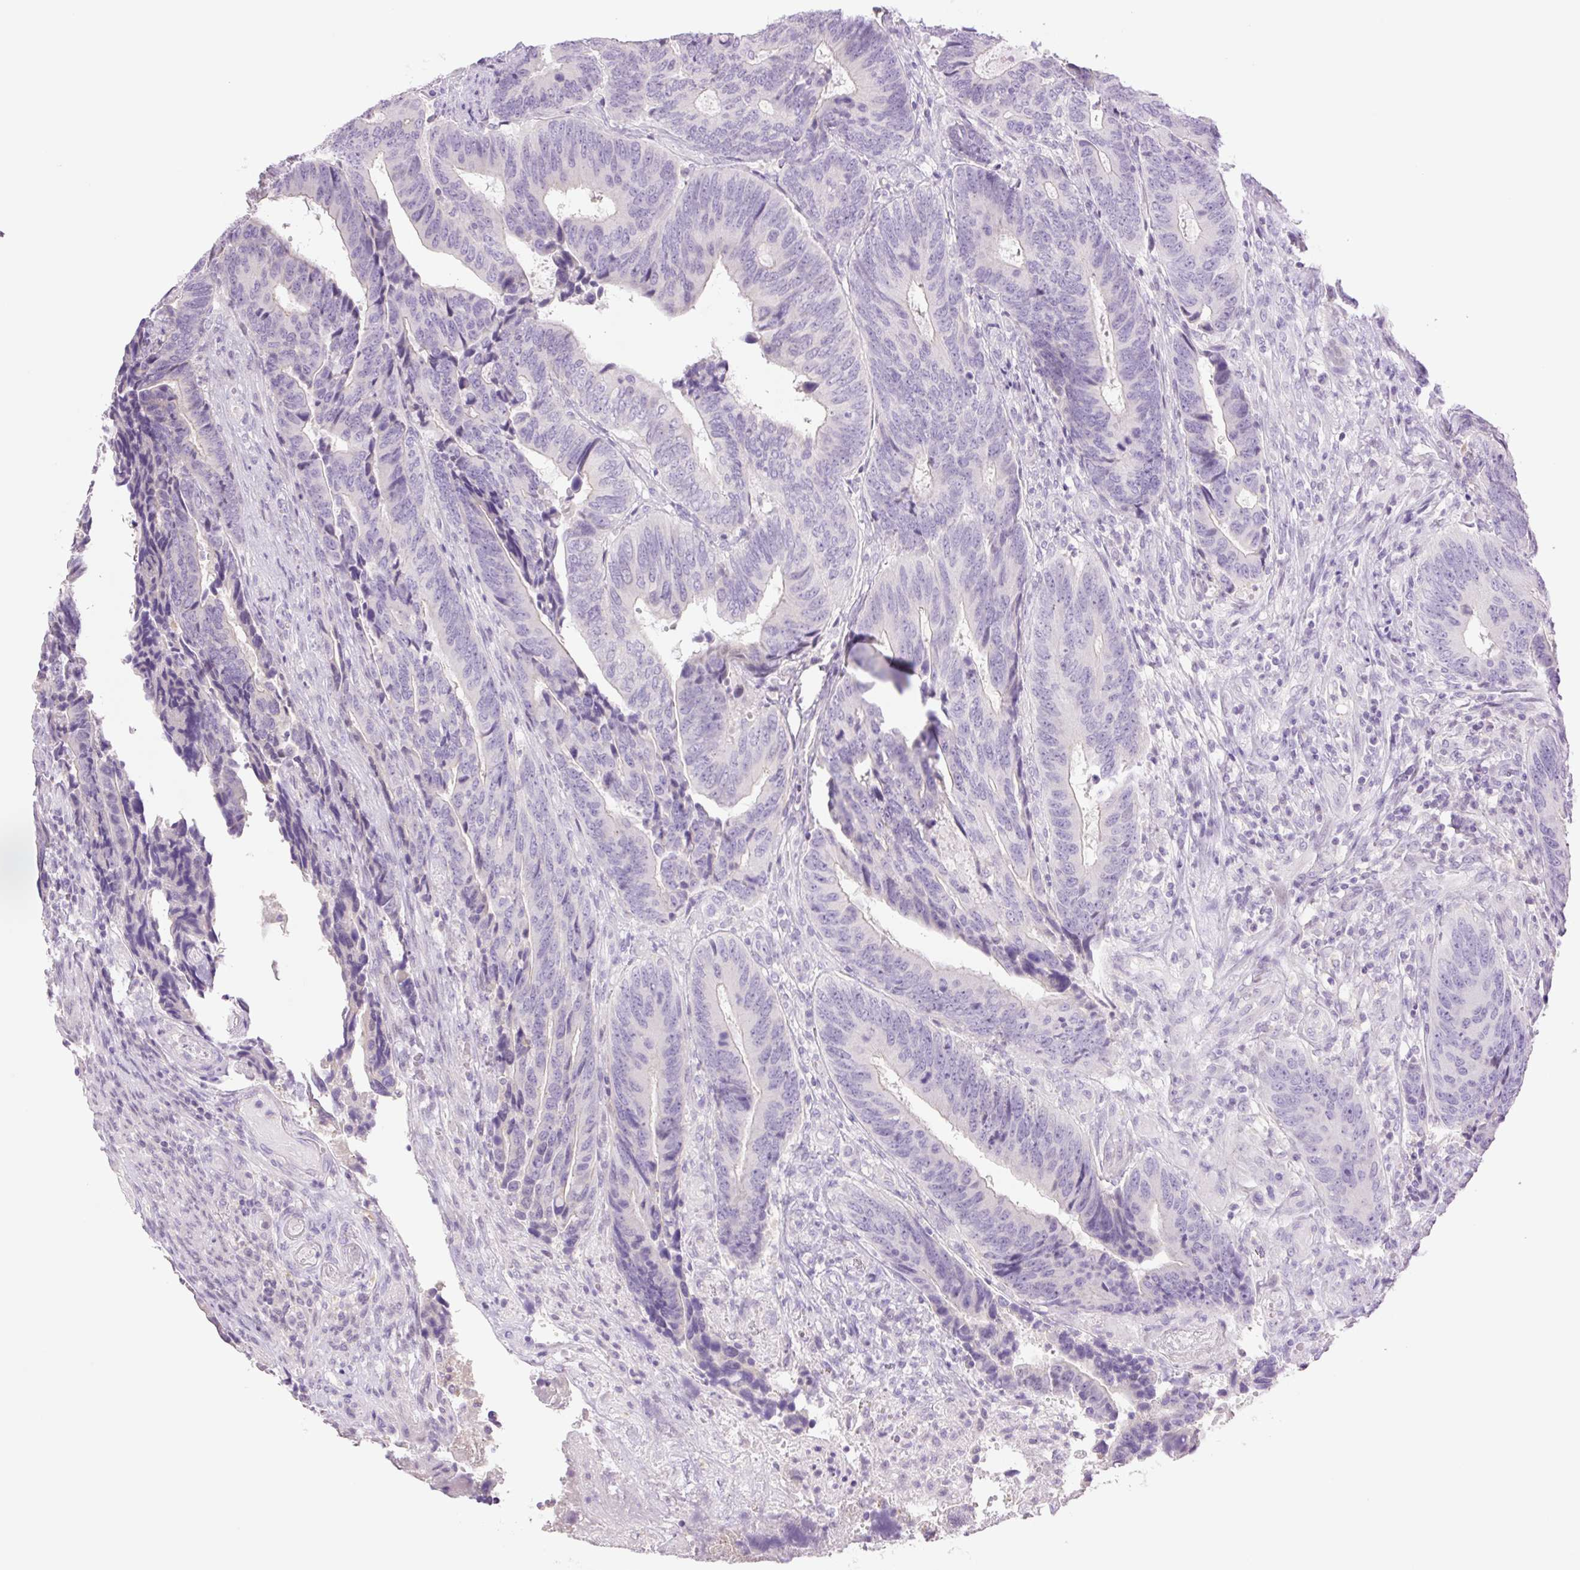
{"staining": {"intensity": "negative", "quantity": "none", "location": "none"}, "tissue": "colorectal cancer", "cell_type": "Tumor cells", "image_type": "cancer", "snomed": [{"axis": "morphology", "description": "Adenocarcinoma, NOS"}, {"axis": "topography", "description": "Colon"}], "caption": "Immunohistochemistry photomicrograph of colorectal adenocarcinoma stained for a protein (brown), which exhibits no positivity in tumor cells.", "gene": "TBX15", "patient": {"sex": "male", "age": 87}}